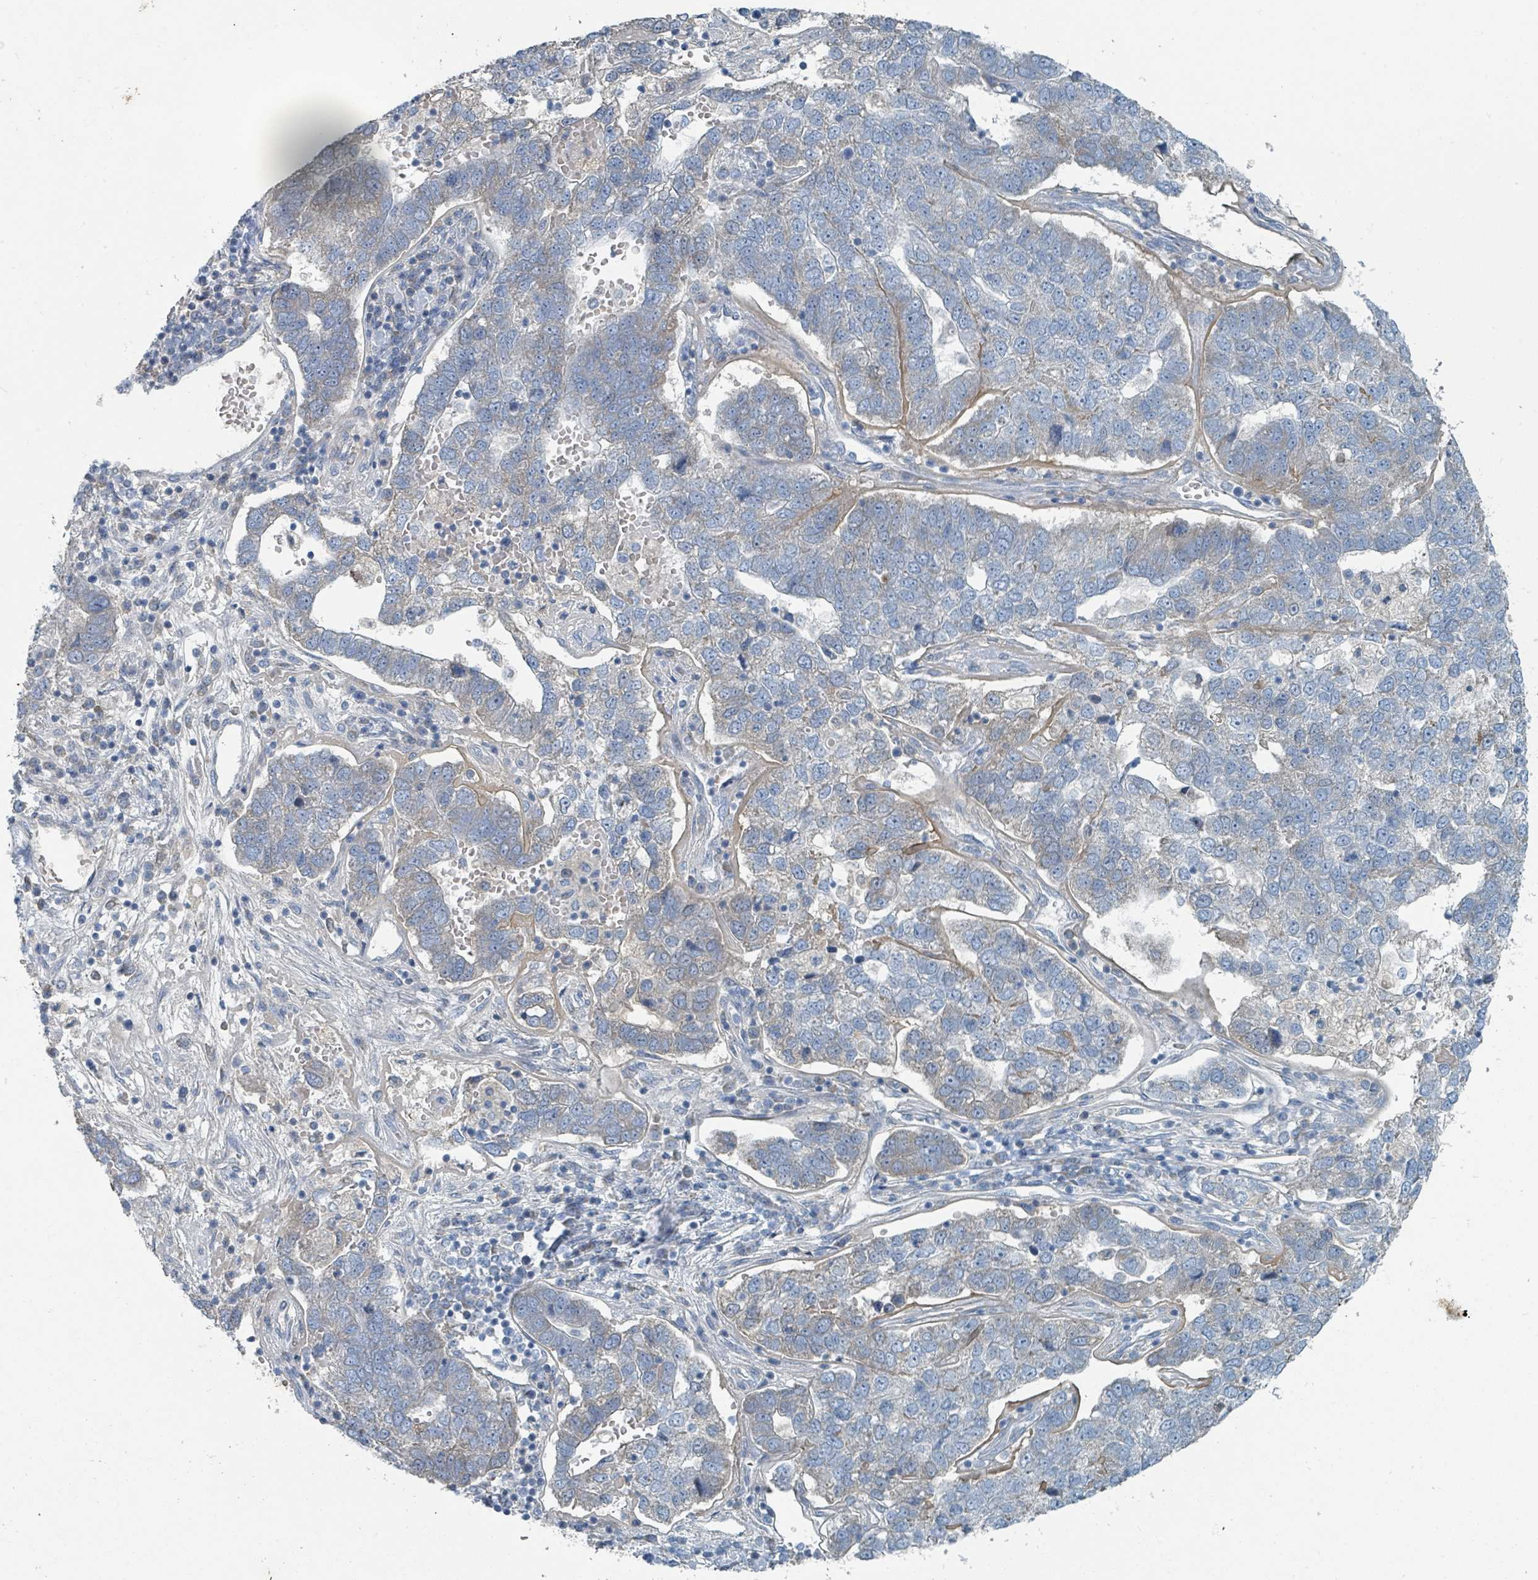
{"staining": {"intensity": "negative", "quantity": "none", "location": "none"}, "tissue": "pancreatic cancer", "cell_type": "Tumor cells", "image_type": "cancer", "snomed": [{"axis": "morphology", "description": "Adenocarcinoma, NOS"}, {"axis": "topography", "description": "Pancreas"}], "caption": "A photomicrograph of human pancreatic cancer is negative for staining in tumor cells.", "gene": "RASA4", "patient": {"sex": "female", "age": 61}}